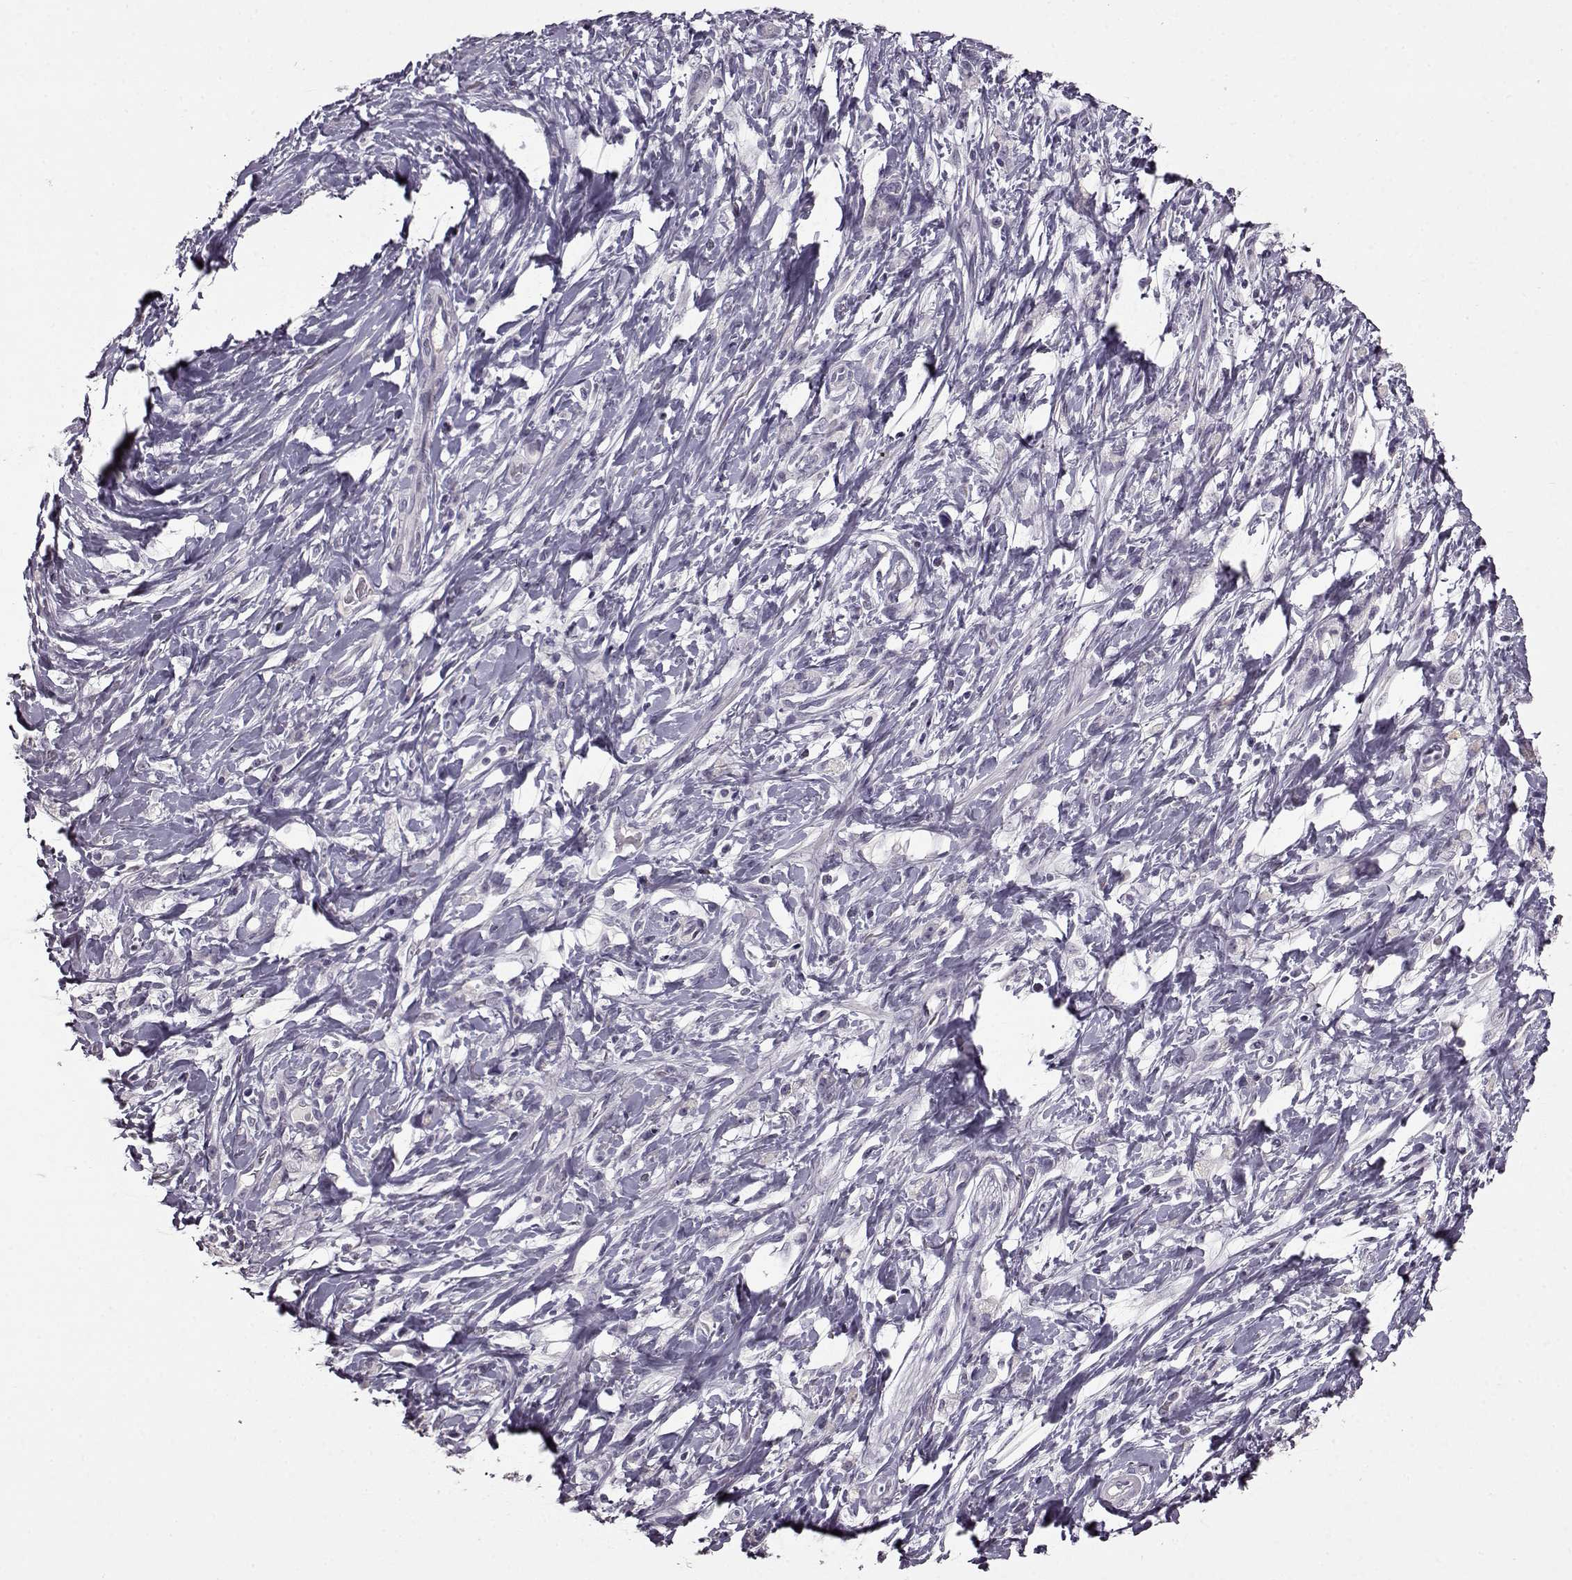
{"staining": {"intensity": "negative", "quantity": "none", "location": "none"}, "tissue": "stomach cancer", "cell_type": "Tumor cells", "image_type": "cancer", "snomed": [{"axis": "morphology", "description": "Adenocarcinoma, NOS"}, {"axis": "topography", "description": "Stomach"}], "caption": "The histopathology image displays no significant staining in tumor cells of adenocarcinoma (stomach).", "gene": "FSHB", "patient": {"sex": "female", "age": 84}}